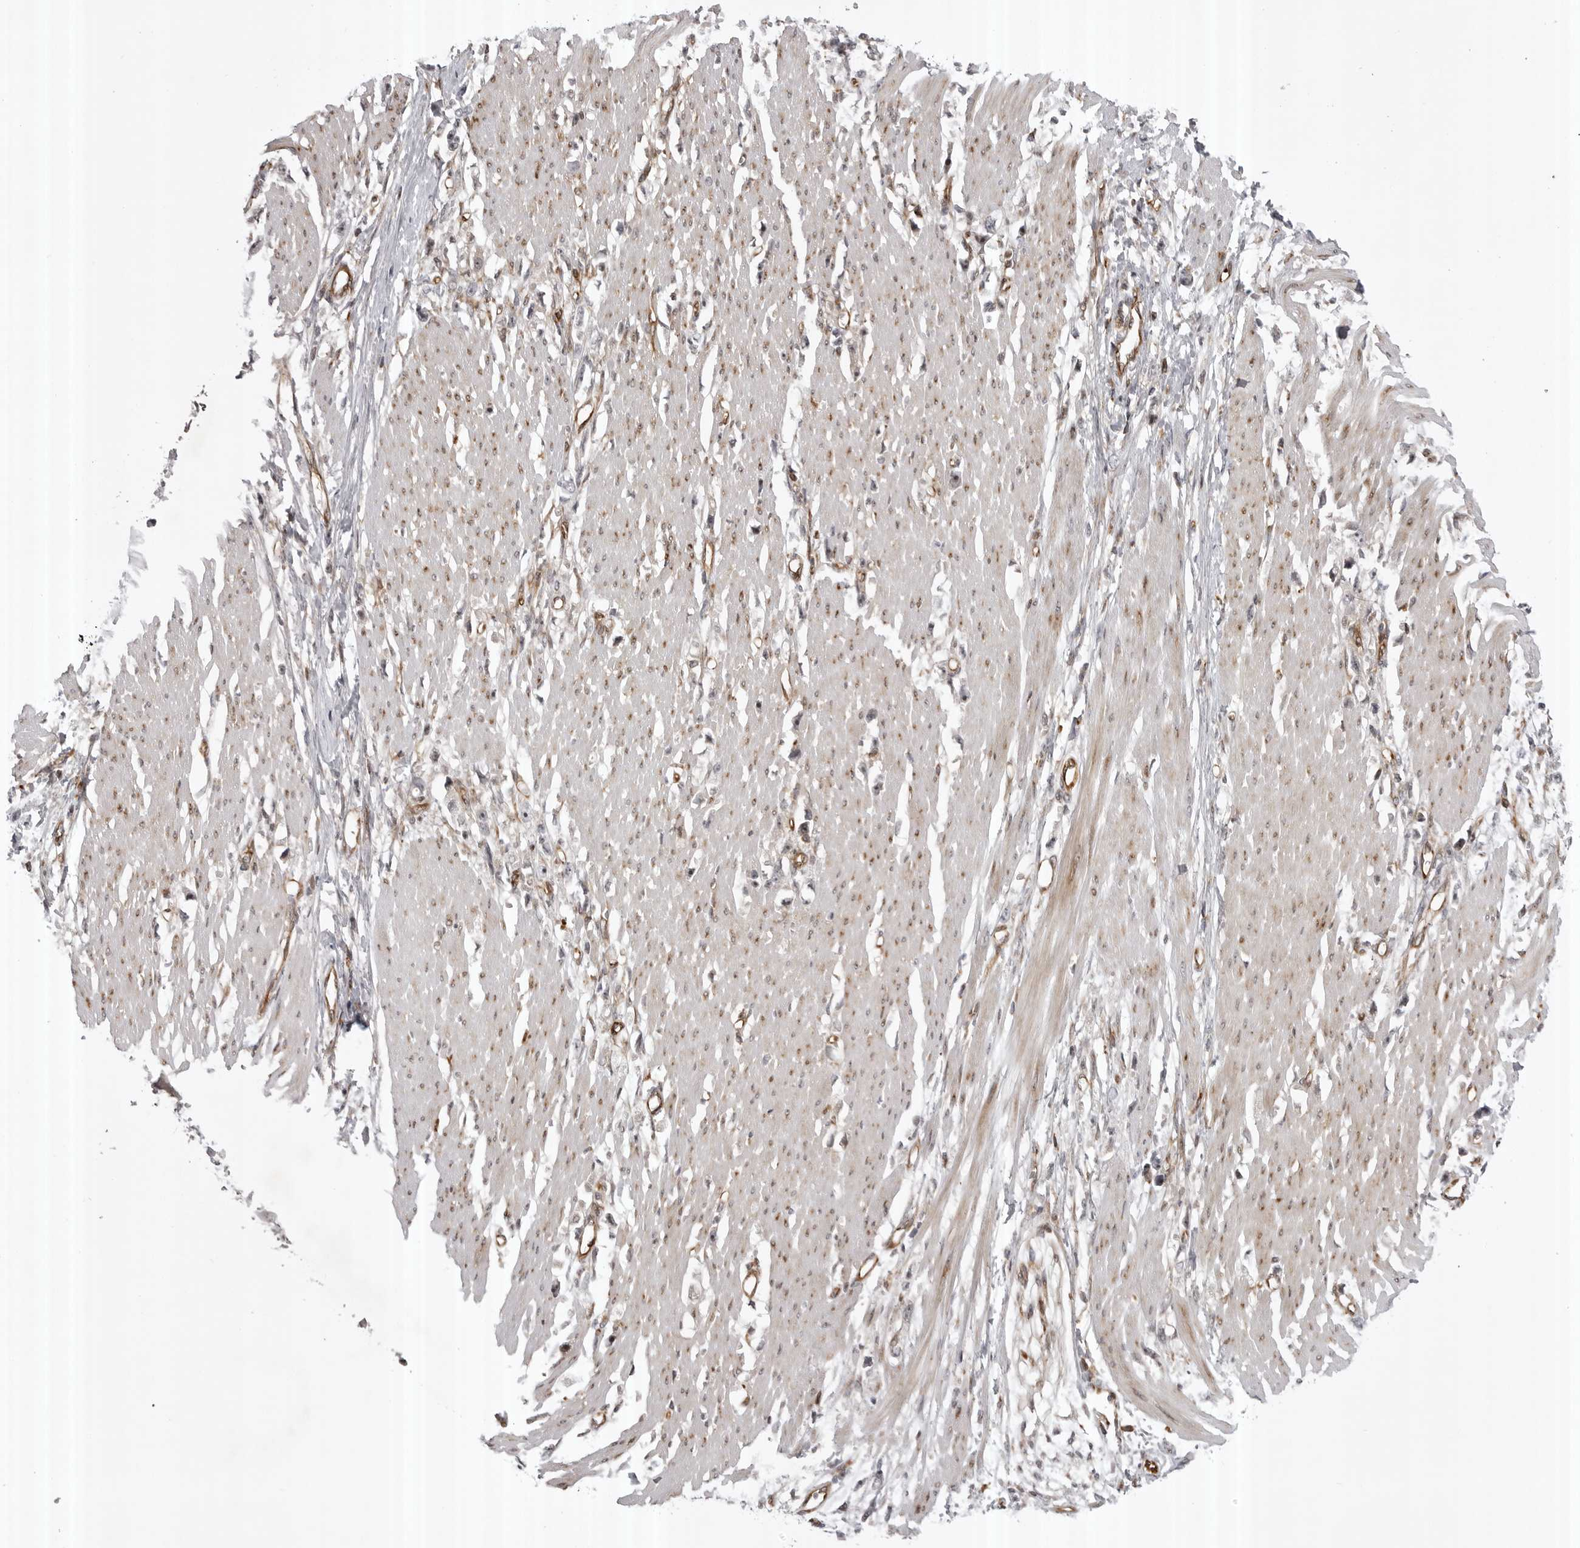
{"staining": {"intensity": "weak", "quantity": "<25%", "location": "cytoplasmic/membranous"}, "tissue": "stomach cancer", "cell_type": "Tumor cells", "image_type": "cancer", "snomed": [{"axis": "morphology", "description": "Adenocarcinoma, NOS"}, {"axis": "topography", "description": "Stomach"}], "caption": "A micrograph of stomach cancer (adenocarcinoma) stained for a protein reveals no brown staining in tumor cells.", "gene": "ABL1", "patient": {"sex": "female", "age": 59}}